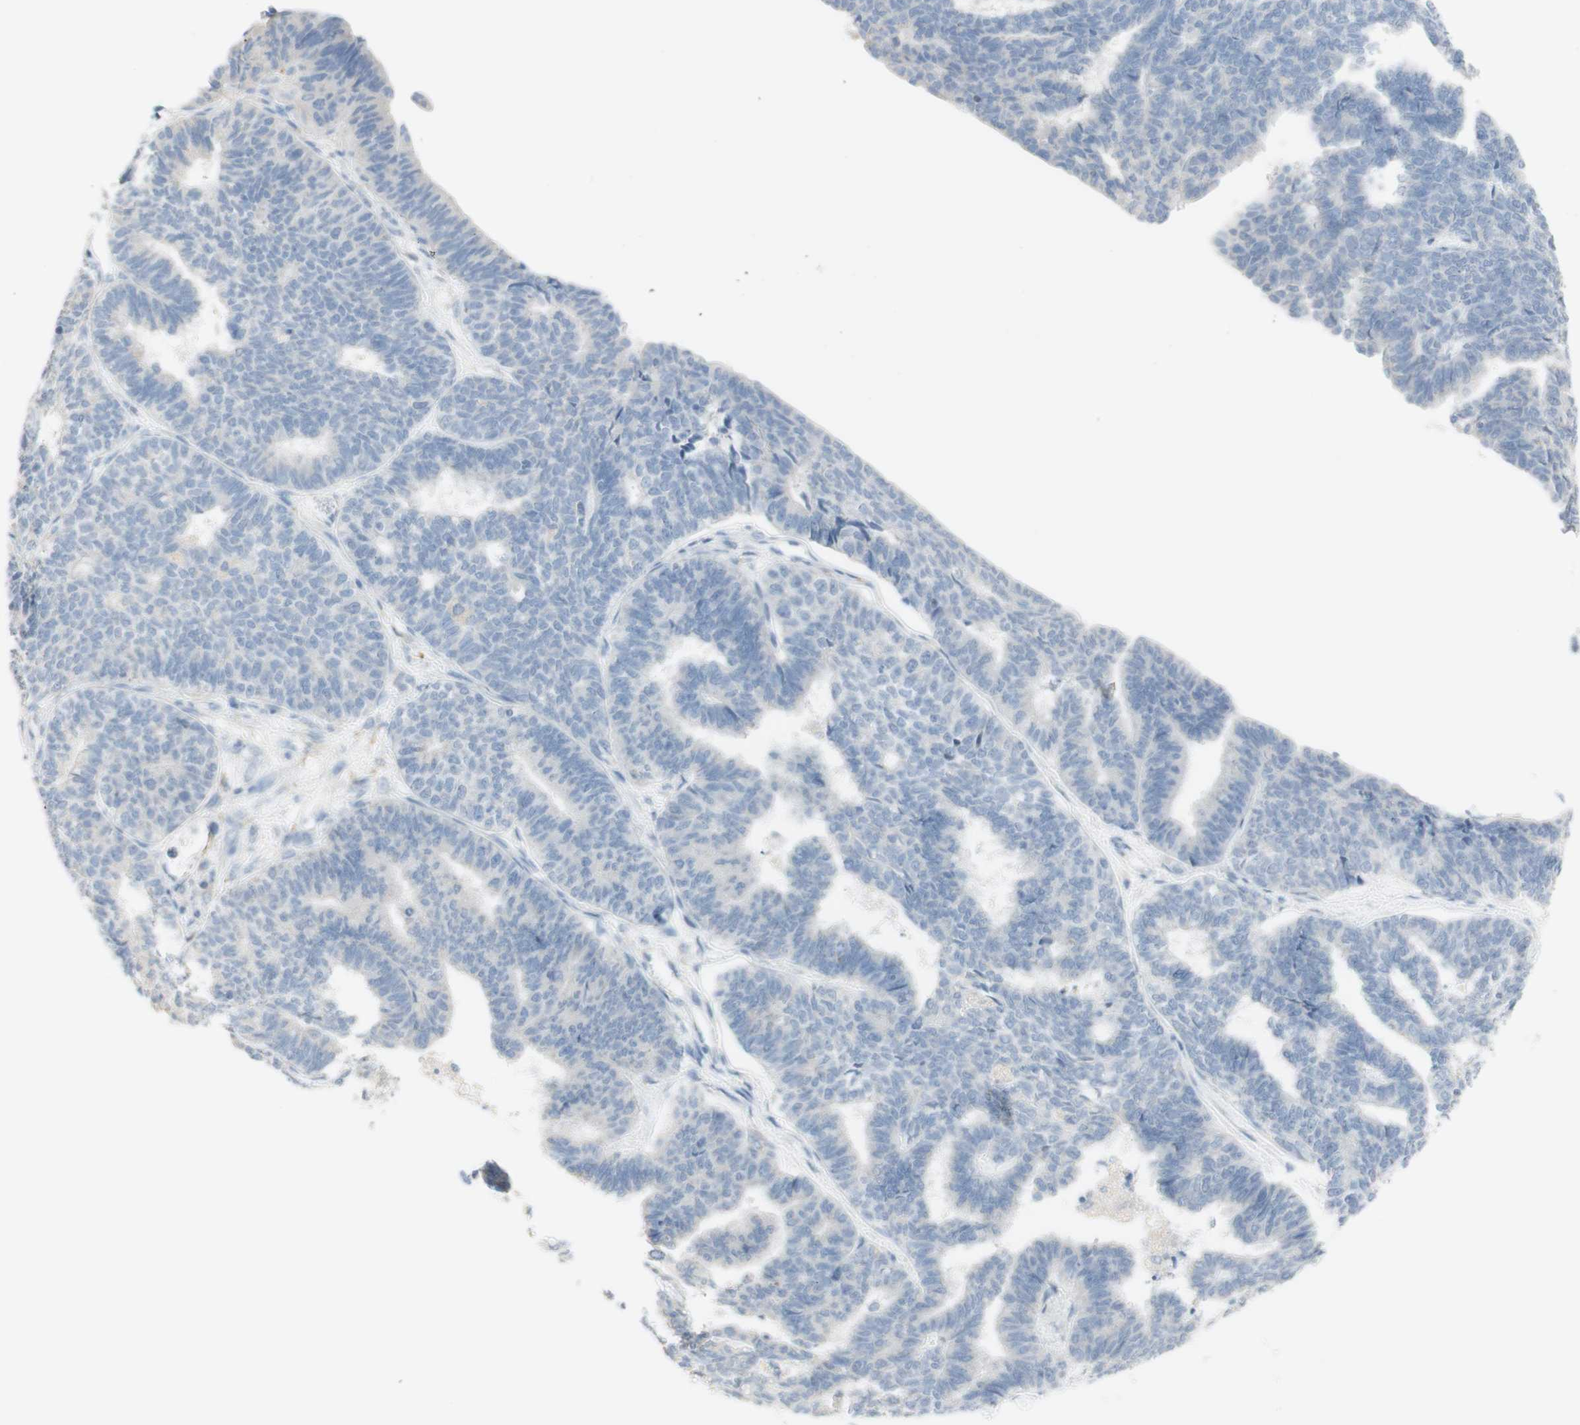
{"staining": {"intensity": "negative", "quantity": "none", "location": "none"}, "tissue": "endometrial cancer", "cell_type": "Tumor cells", "image_type": "cancer", "snomed": [{"axis": "morphology", "description": "Adenocarcinoma, NOS"}, {"axis": "topography", "description": "Endometrium"}], "caption": "This is a image of immunohistochemistry staining of endometrial cancer (adenocarcinoma), which shows no positivity in tumor cells.", "gene": "ART3", "patient": {"sex": "female", "age": 70}}